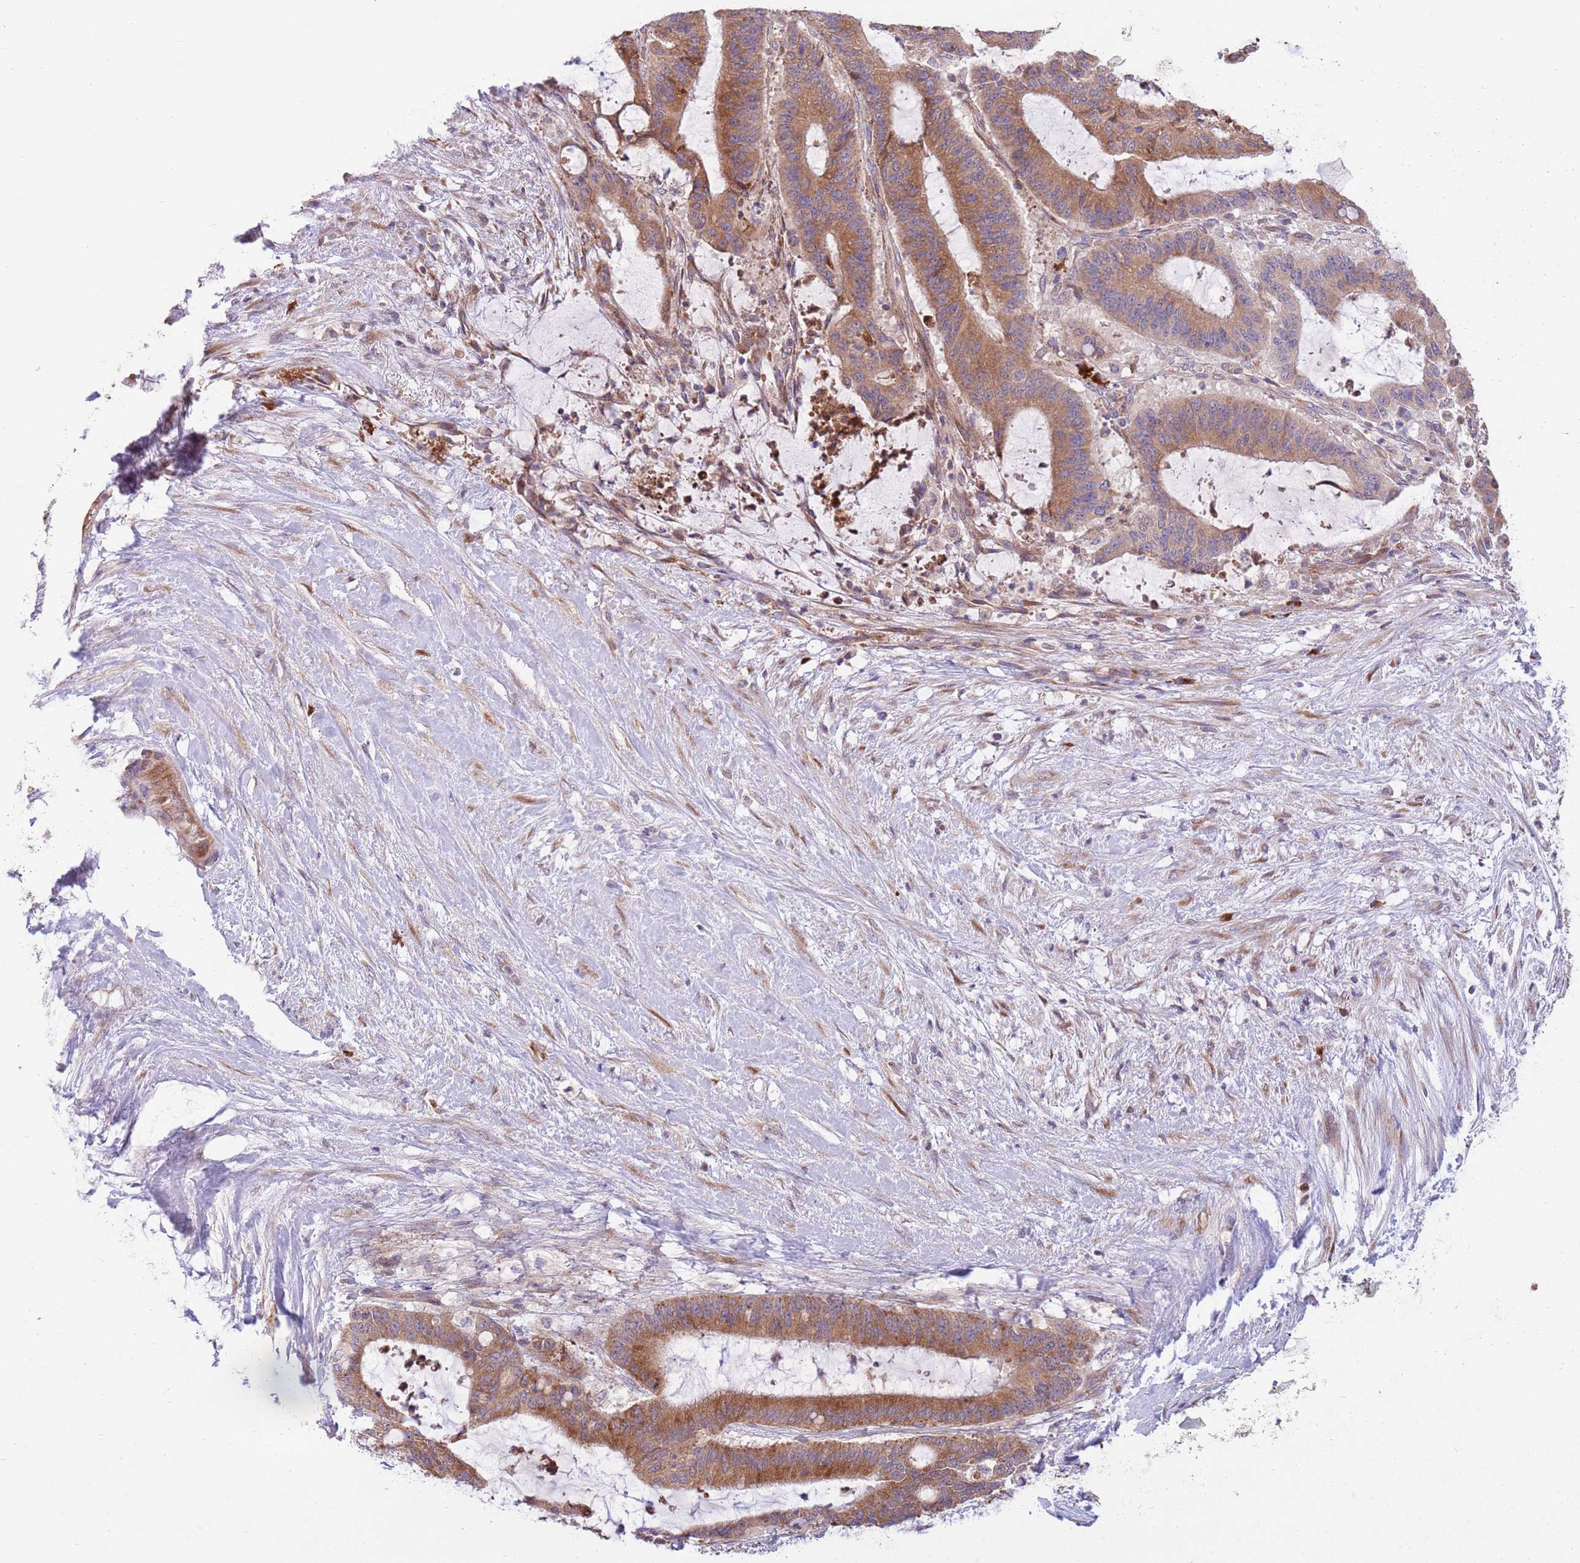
{"staining": {"intensity": "moderate", "quantity": ">75%", "location": "cytoplasmic/membranous"}, "tissue": "liver cancer", "cell_type": "Tumor cells", "image_type": "cancer", "snomed": [{"axis": "morphology", "description": "Normal tissue, NOS"}, {"axis": "morphology", "description": "Cholangiocarcinoma"}, {"axis": "topography", "description": "Liver"}, {"axis": "topography", "description": "Peripheral nerve tissue"}], "caption": "Immunohistochemistry (IHC) micrograph of neoplastic tissue: liver cancer (cholangiocarcinoma) stained using immunohistochemistry reveals medium levels of moderate protein expression localized specifically in the cytoplasmic/membranous of tumor cells, appearing as a cytoplasmic/membranous brown color.", "gene": "DAND5", "patient": {"sex": "female", "age": 73}}